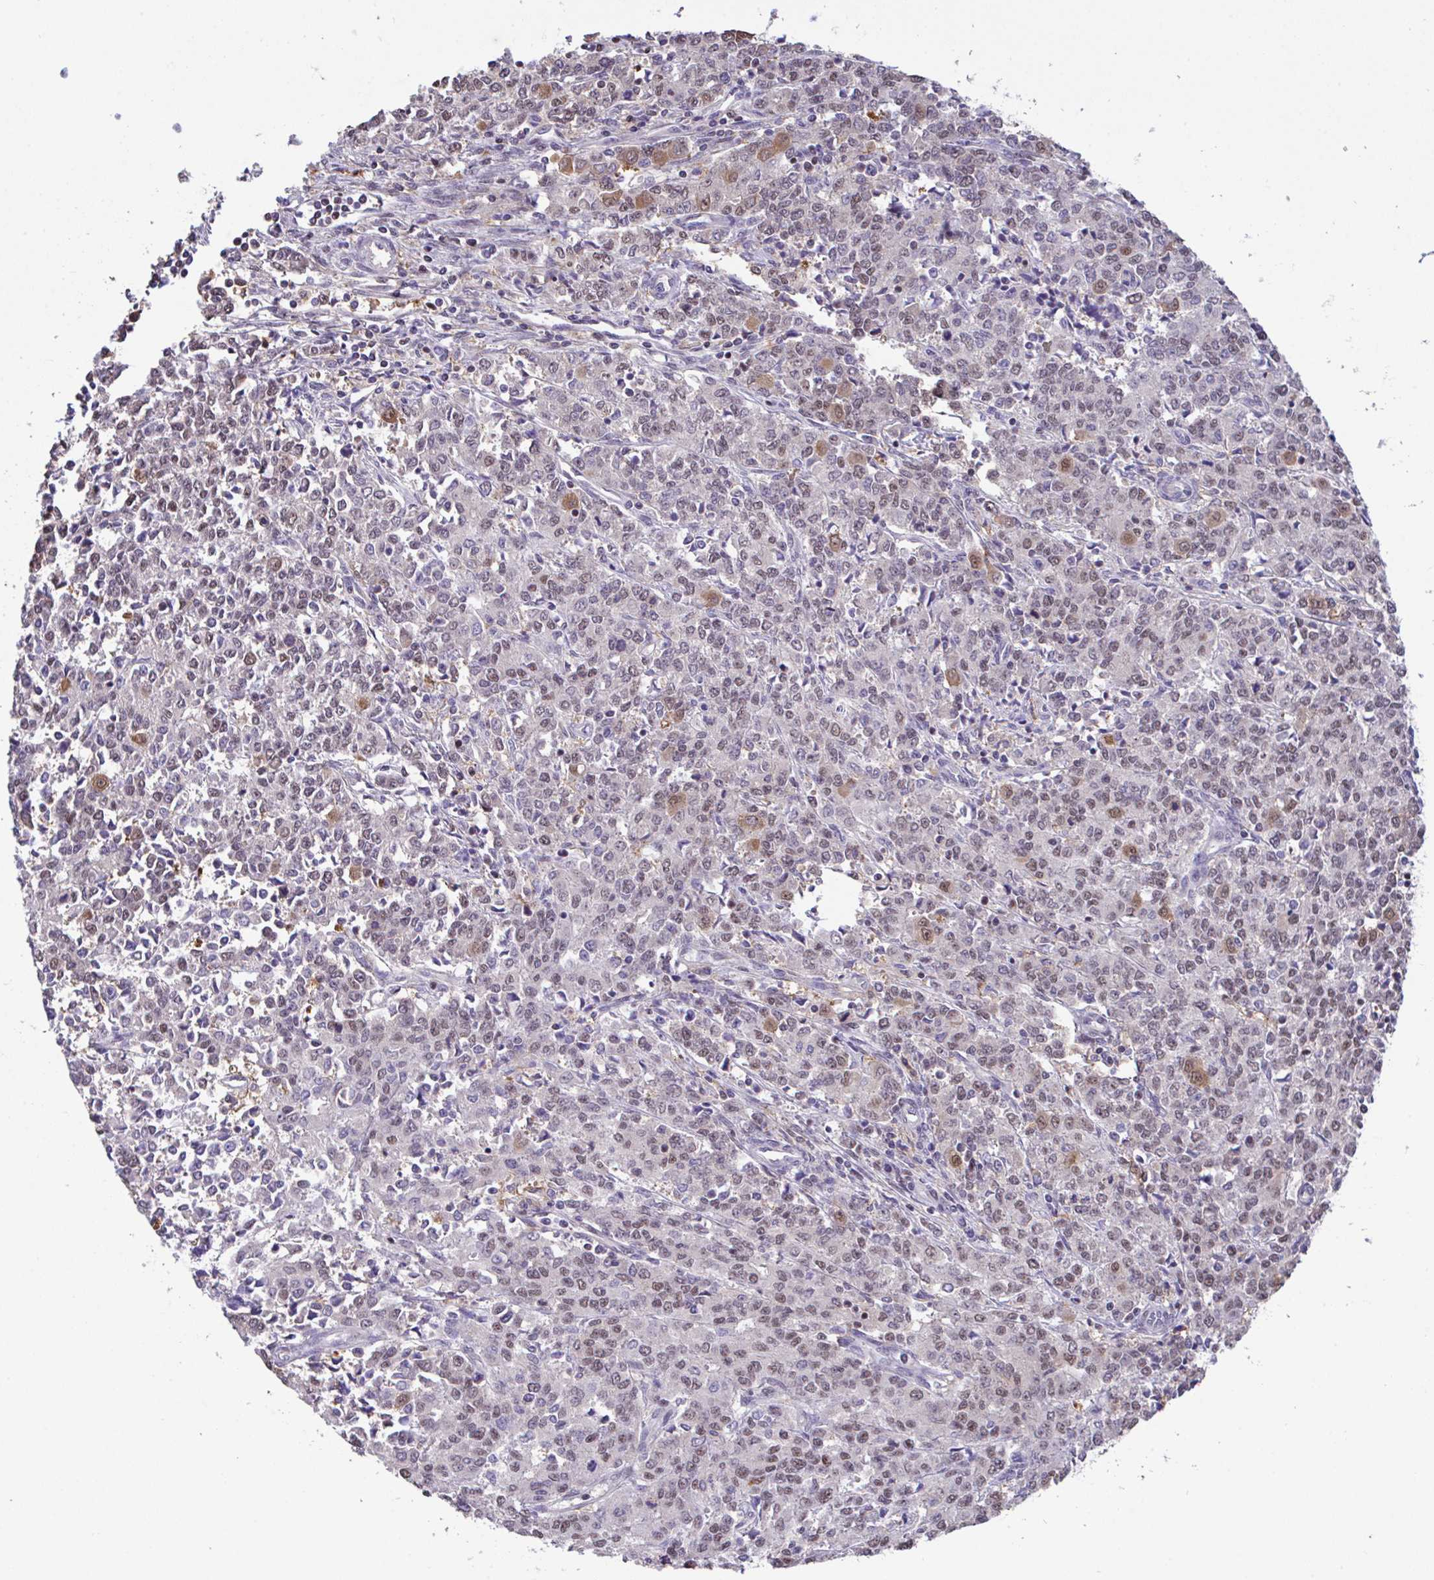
{"staining": {"intensity": "moderate", "quantity": "25%-75%", "location": "cytoplasmic/membranous,nuclear"}, "tissue": "endometrial cancer", "cell_type": "Tumor cells", "image_type": "cancer", "snomed": [{"axis": "morphology", "description": "Adenocarcinoma, NOS"}, {"axis": "topography", "description": "Endometrium"}], "caption": "Human endometrial cancer stained for a protein (brown) reveals moderate cytoplasmic/membranous and nuclear positive positivity in about 25%-75% of tumor cells.", "gene": "OR6K3", "patient": {"sex": "female", "age": 50}}